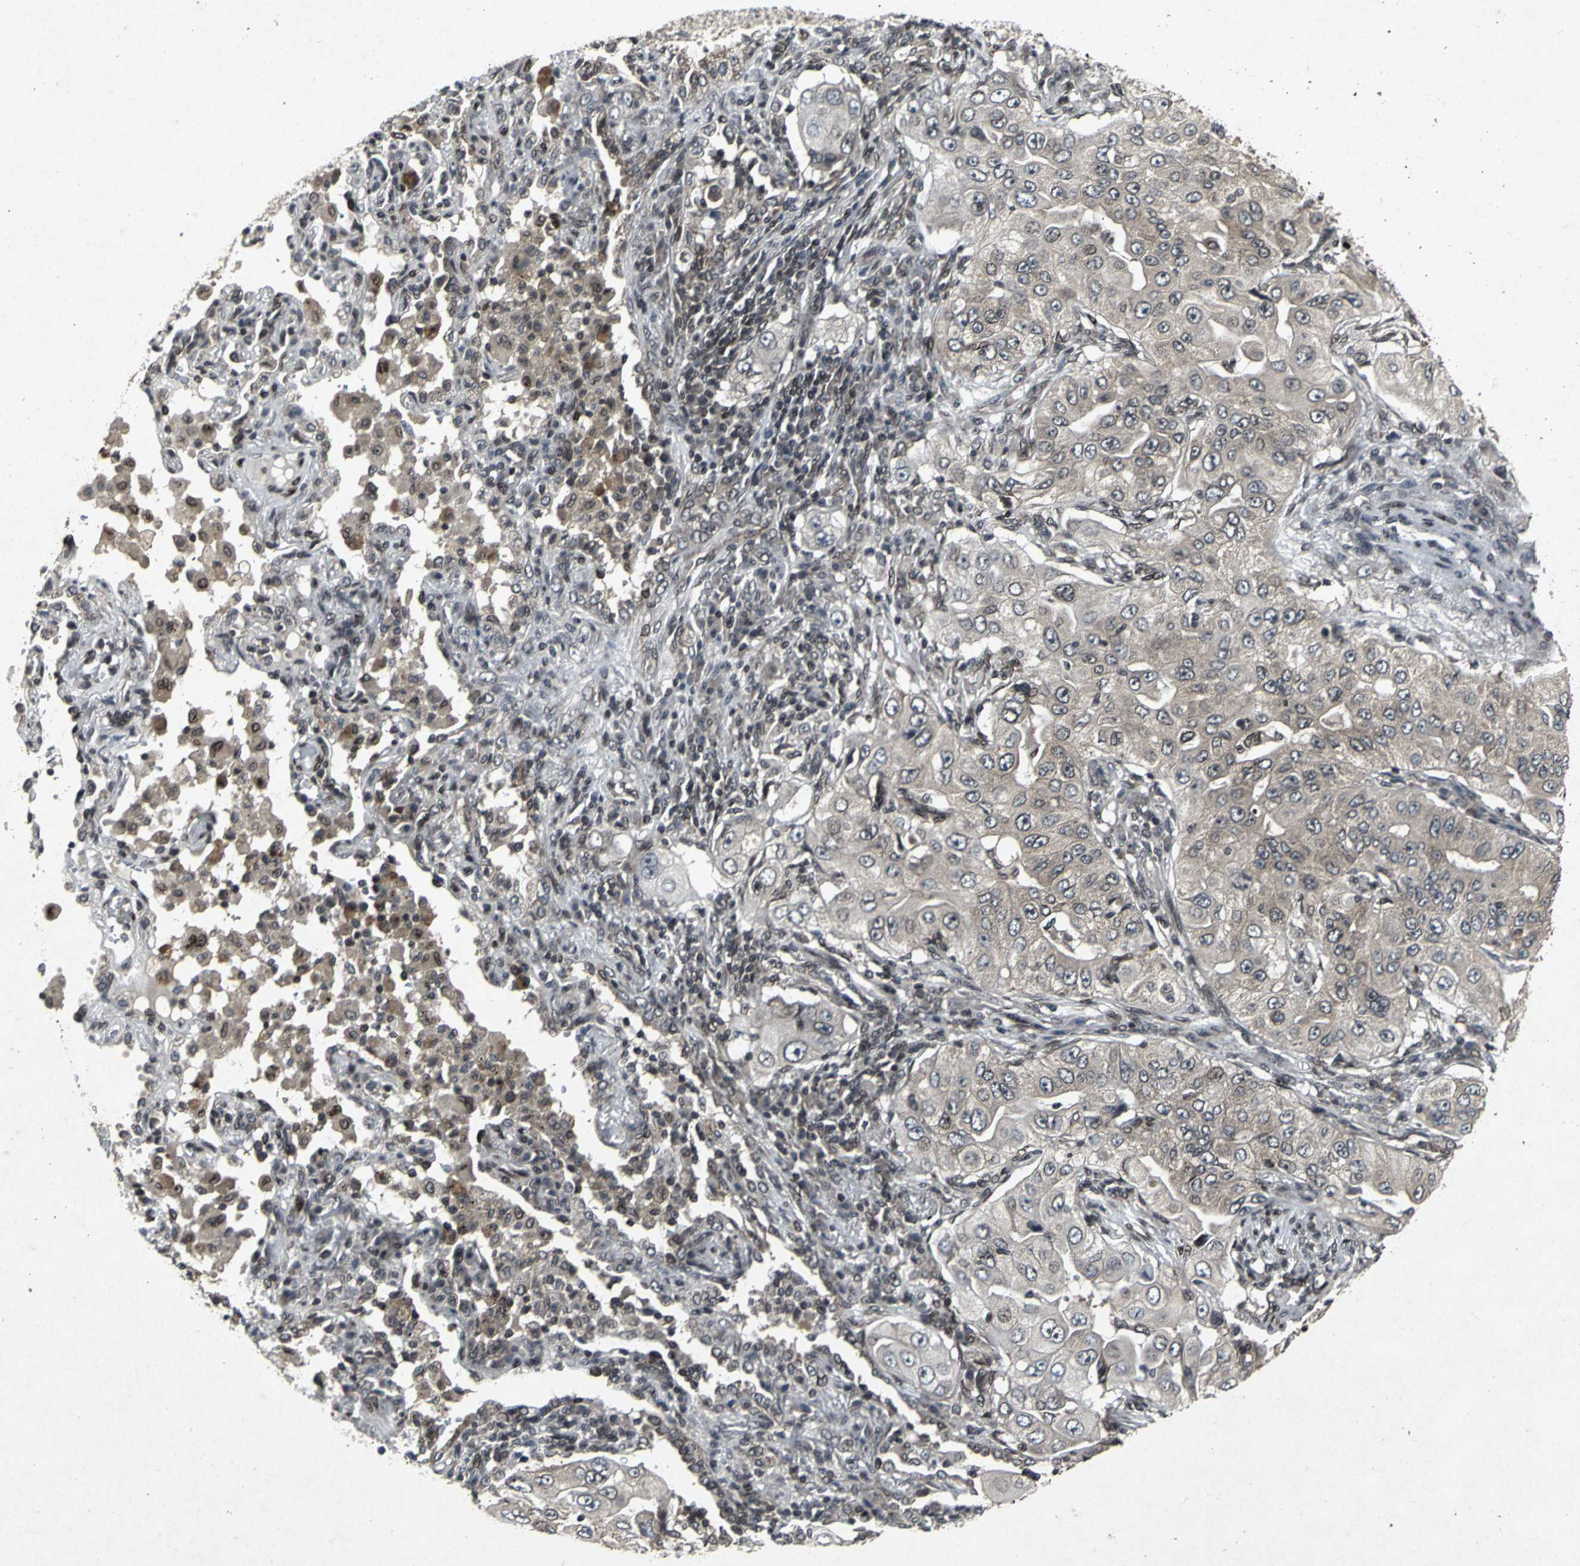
{"staining": {"intensity": "weak", "quantity": "25%-75%", "location": "cytoplasmic/membranous"}, "tissue": "lung cancer", "cell_type": "Tumor cells", "image_type": "cancer", "snomed": [{"axis": "morphology", "description": "Adenocarcinoma, NOS"}, {"axis": "topography", "description": "Lung"}], "caption": "Approximately 25%-75% of tumor cells in lung cancer show weak cytoplasmic/membranous protein staining as visualized by brown immunohistochemical staining.", "gene": "SH2B3", "patient": {"sex": "male", "age": 84}}